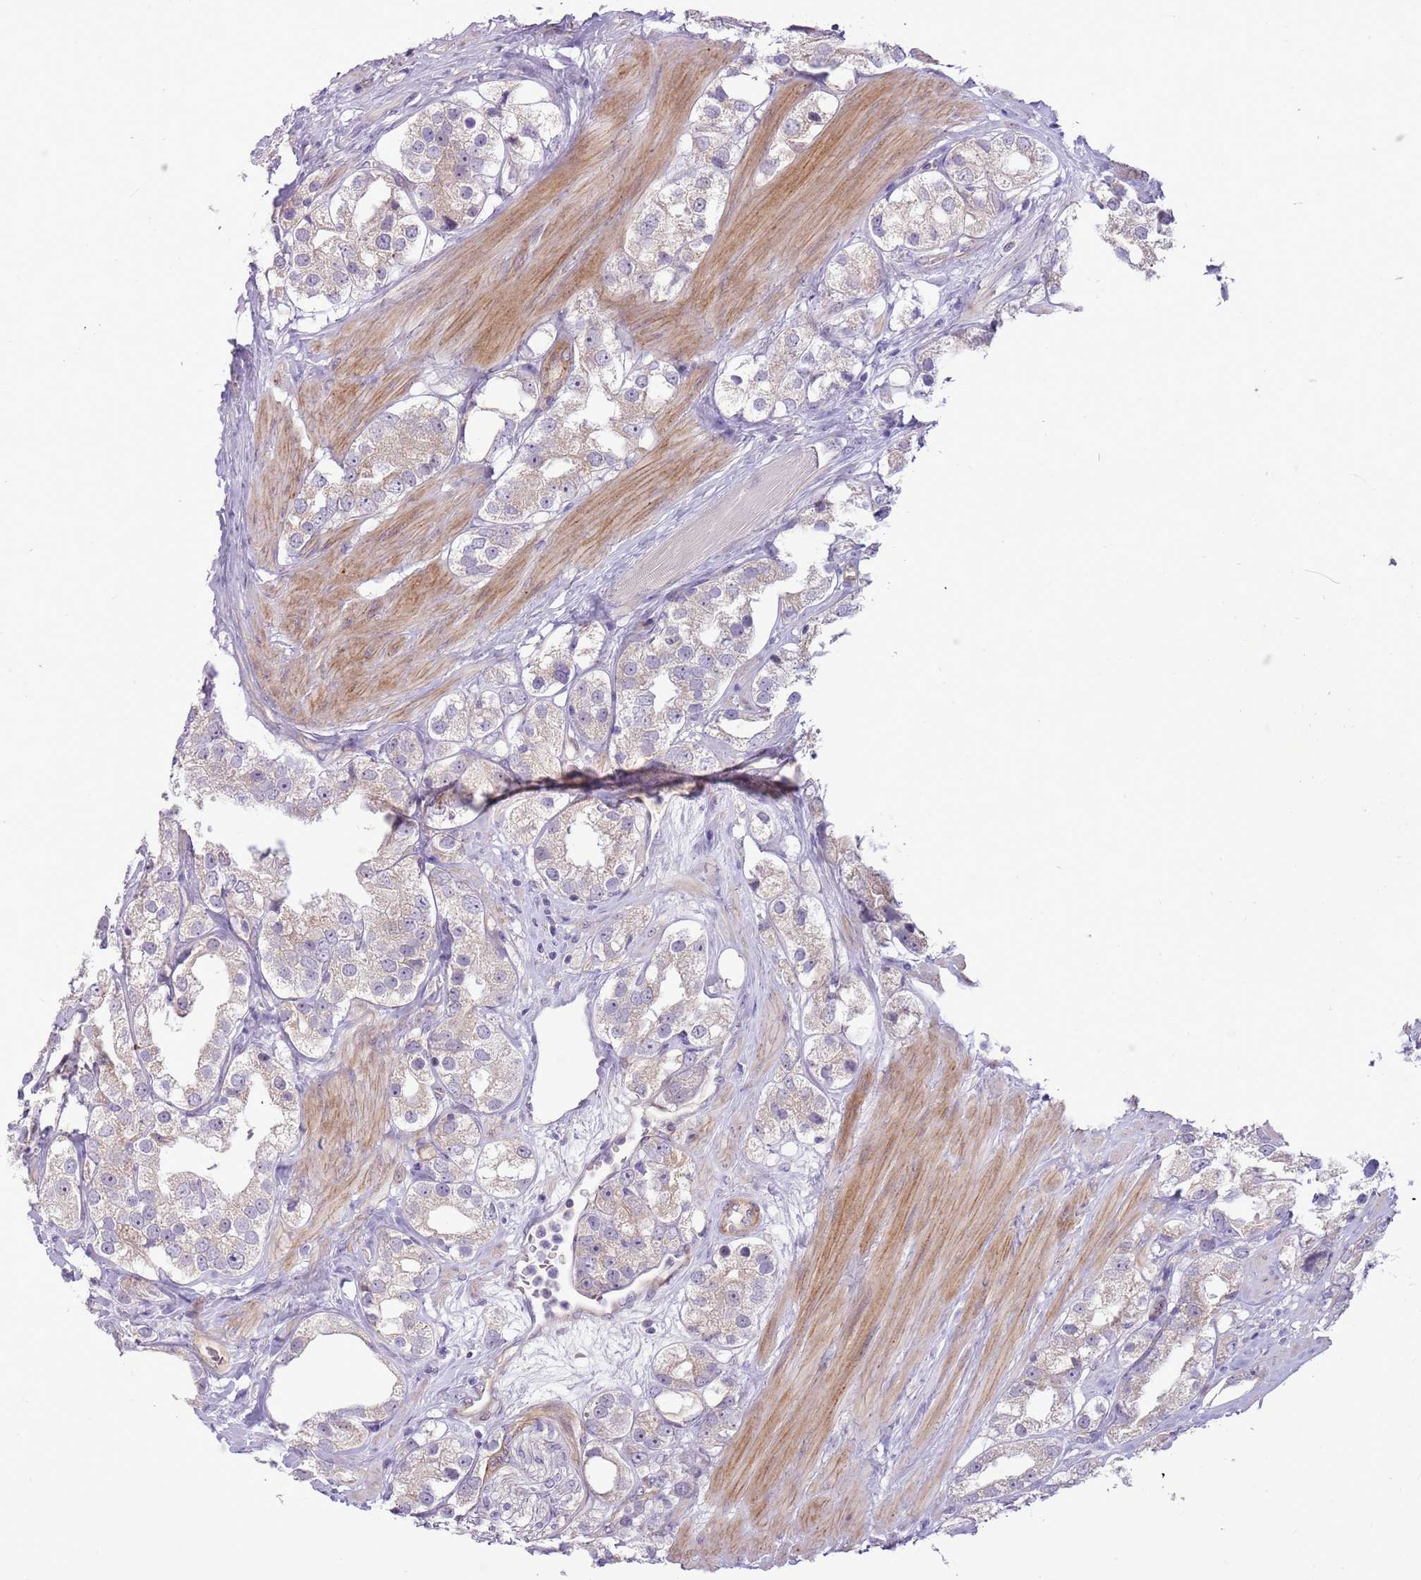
{"staining": {"intensity": "weak", "quantity": "25%-75%", "location": "cytoplasmic/membranous"}, "tissue": "prostate cancer", "cell_type": "Tumor cells", "image_type": "cancer", "snomed": [{"axis": "morphology", "description": "Adenocarcinoma, NOS"}, {"axis": "topography", "description": "Prostate"}], "caption": "Prostate cancer tissue reveals weak cytoplasmic/membranous staining in about 25%-75% of tumor cells, visualized by immunohistochemistry.", "gene": "MRO", "patient": {"sex": "male", "age": 79}}